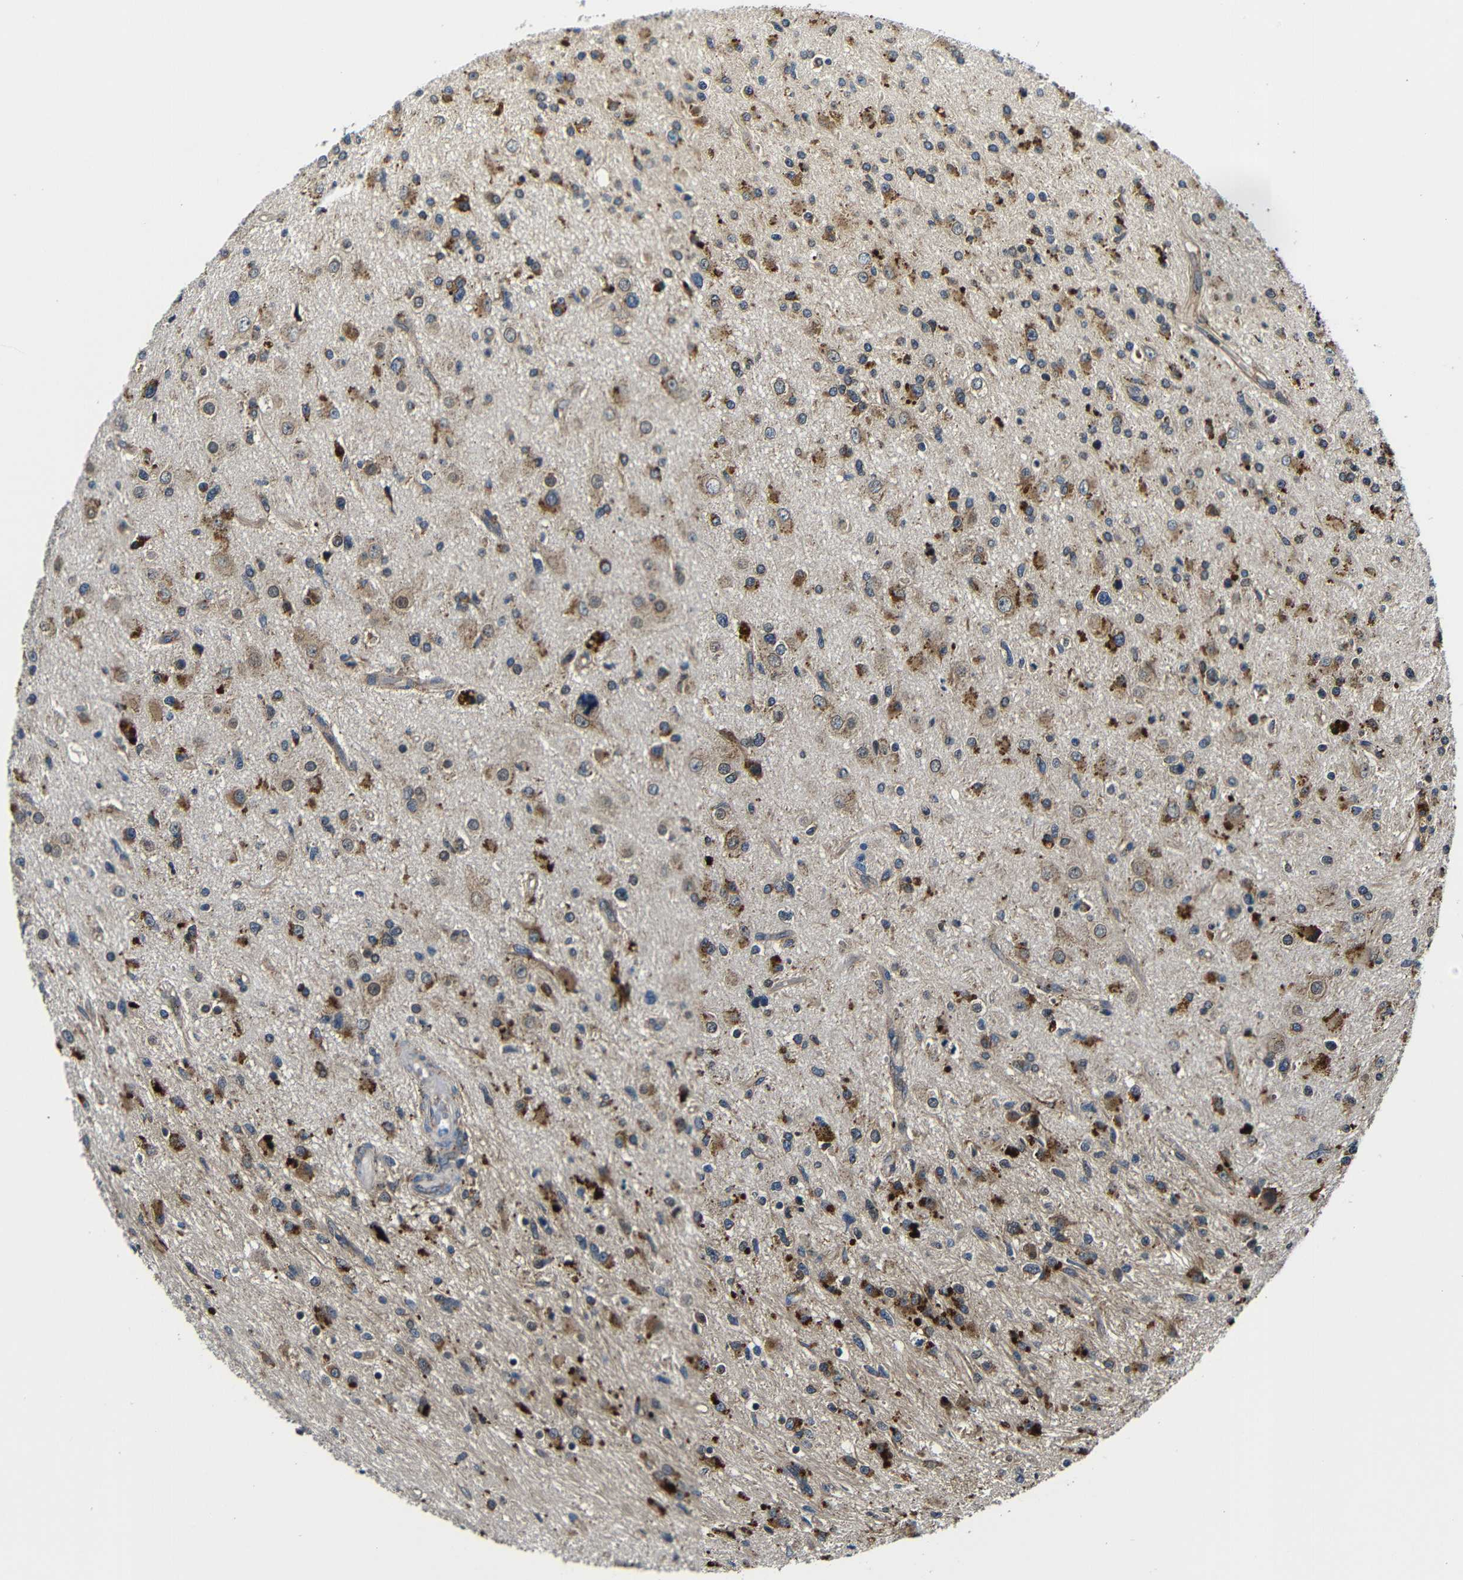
{"staining": {"intensity": "moderate", "quantity": ">75%", "location": "cytoplasmic/membranous"}, "tissue": "glioma", "cell_type": "Tumor cells", "image_type": "cancer", "snomed": [{"axis": "morphology", "description": "Glioma, malignant, High grade"}, {"axis": "topography", "description": "Brain"}], "caption": "A photomicrograph of human malignant high-grade glioma stained for a protein demonstrates moderate cytoplasmic/membranous brown staining in tumor cells. (brown staining indicates protein expression, while blue staining denotes nuclei).", "gene": "ABCE1", "patient": {"sex": "male", "age": 33}}